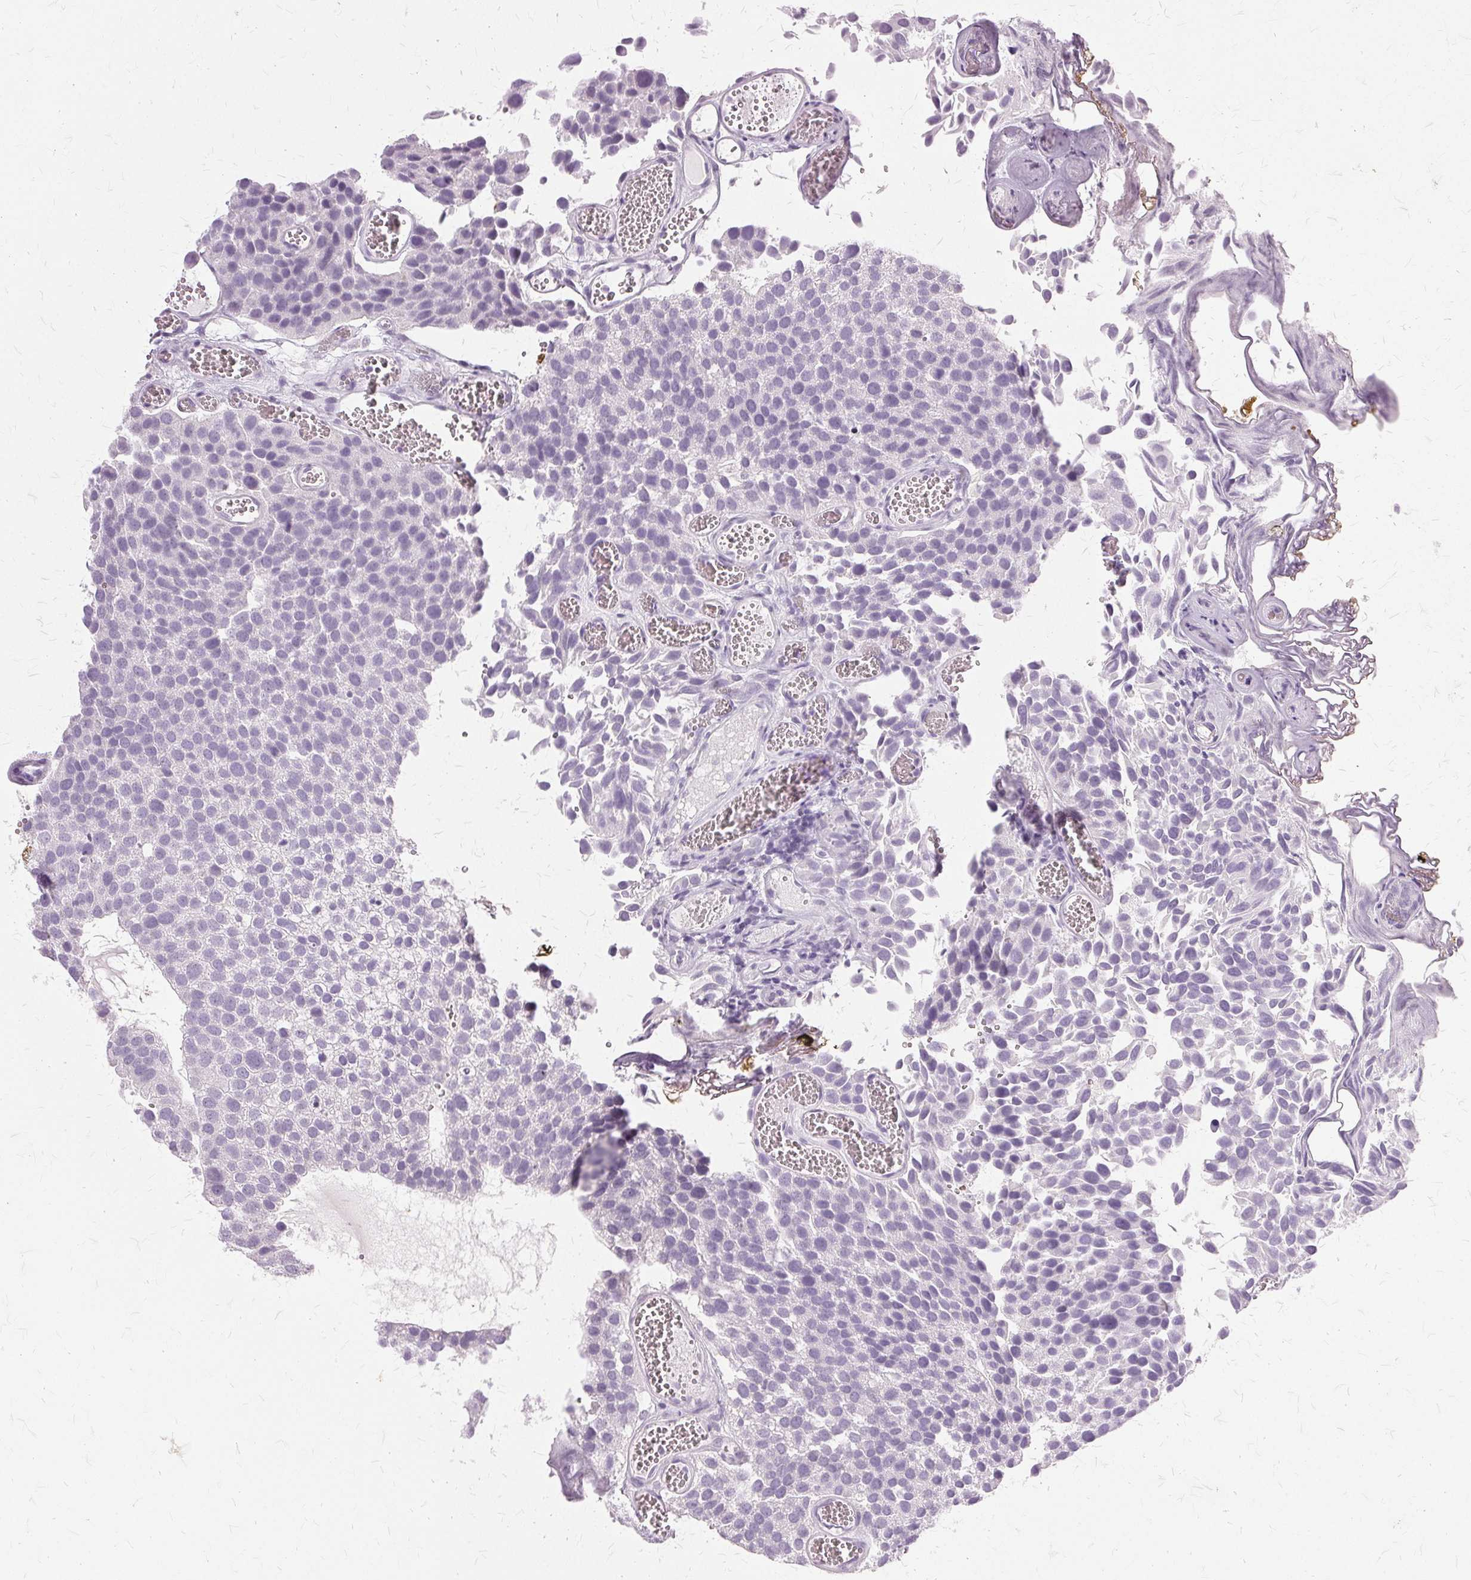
{"staining": {"intensity": "negative", "quantity": "none", "location": "none"}, "tissue": "urothelial cancer", "cell_type": "Tumor cells", "image_type": "cancer", "snomed": [{"axis": "morphology", "description": "Urothelial carcinoma, Low grade"}, {"axis": "topography", "description": "Urinary bladder"}], "caption": "Immunohistochemical staining of human urothelial cancer demonstrates no significant expression in tumor cells.", "gene": "SLC45A3", "patient": {"sex": "female", "age": 69}}